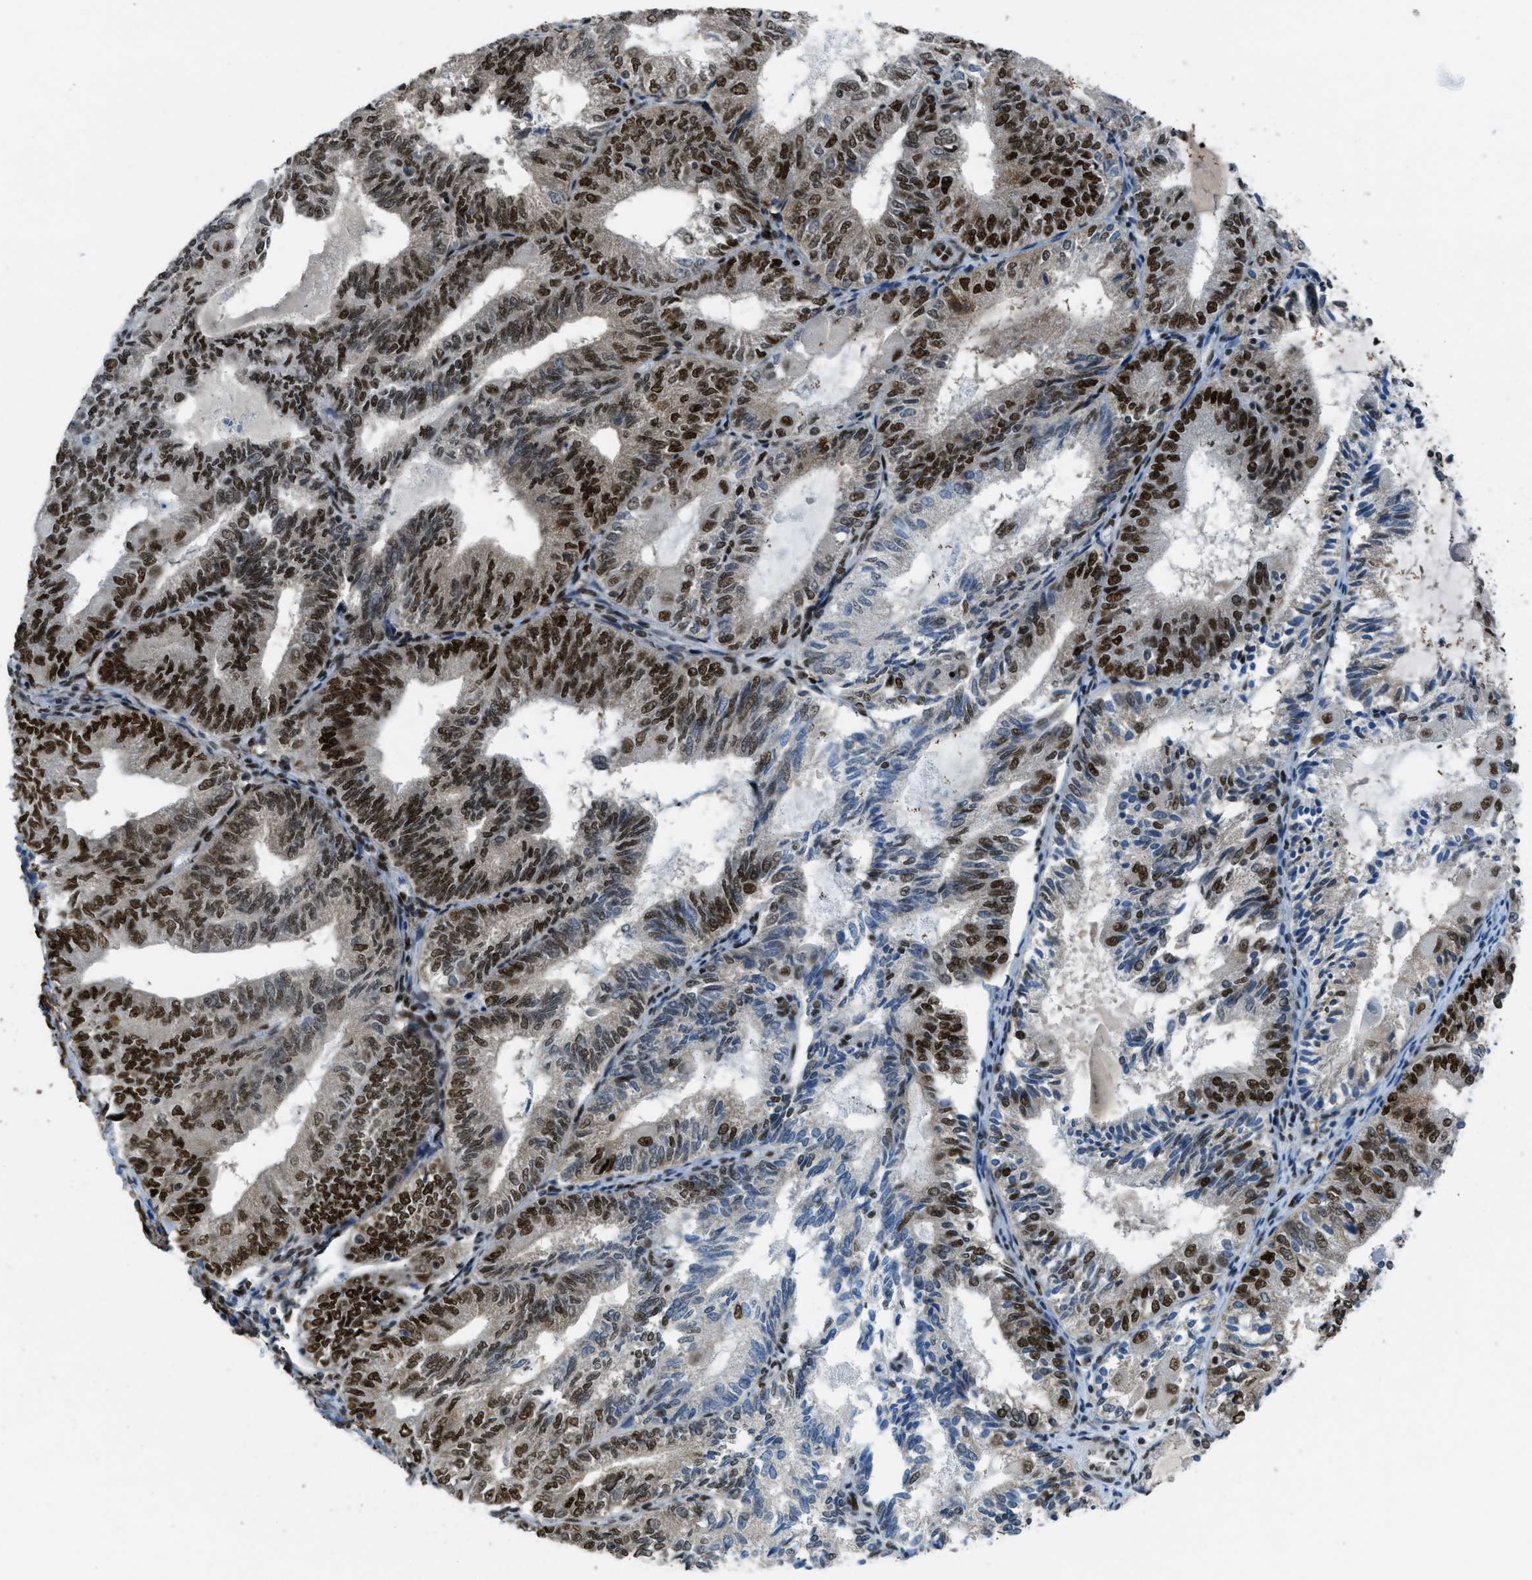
{"staining": {"intensity": "strong", "quantity": ">75%", "location": "nuclear"}, "tissue": "endometrial cancer", "cell_type": "Tumor cells", "image_type": "cancer", "snomed": [{"axis": "morphology", "description": "Adenocarcinoma, NOS"}, {"axis": "topography", "description": "Endometrium"}], "caption": "IHC photomicrograph of neoplastic tissue: human endometrial cancer (adenocarcinoma) stained using immunohistochemistry (IHC) reveals high levels of strong protein expression localized specifically in the nuclear of tumor cells, appearing as a nuclear brown color.", "gene": "GATAD2B", "patient": {"sex": "female", "age": 81}}